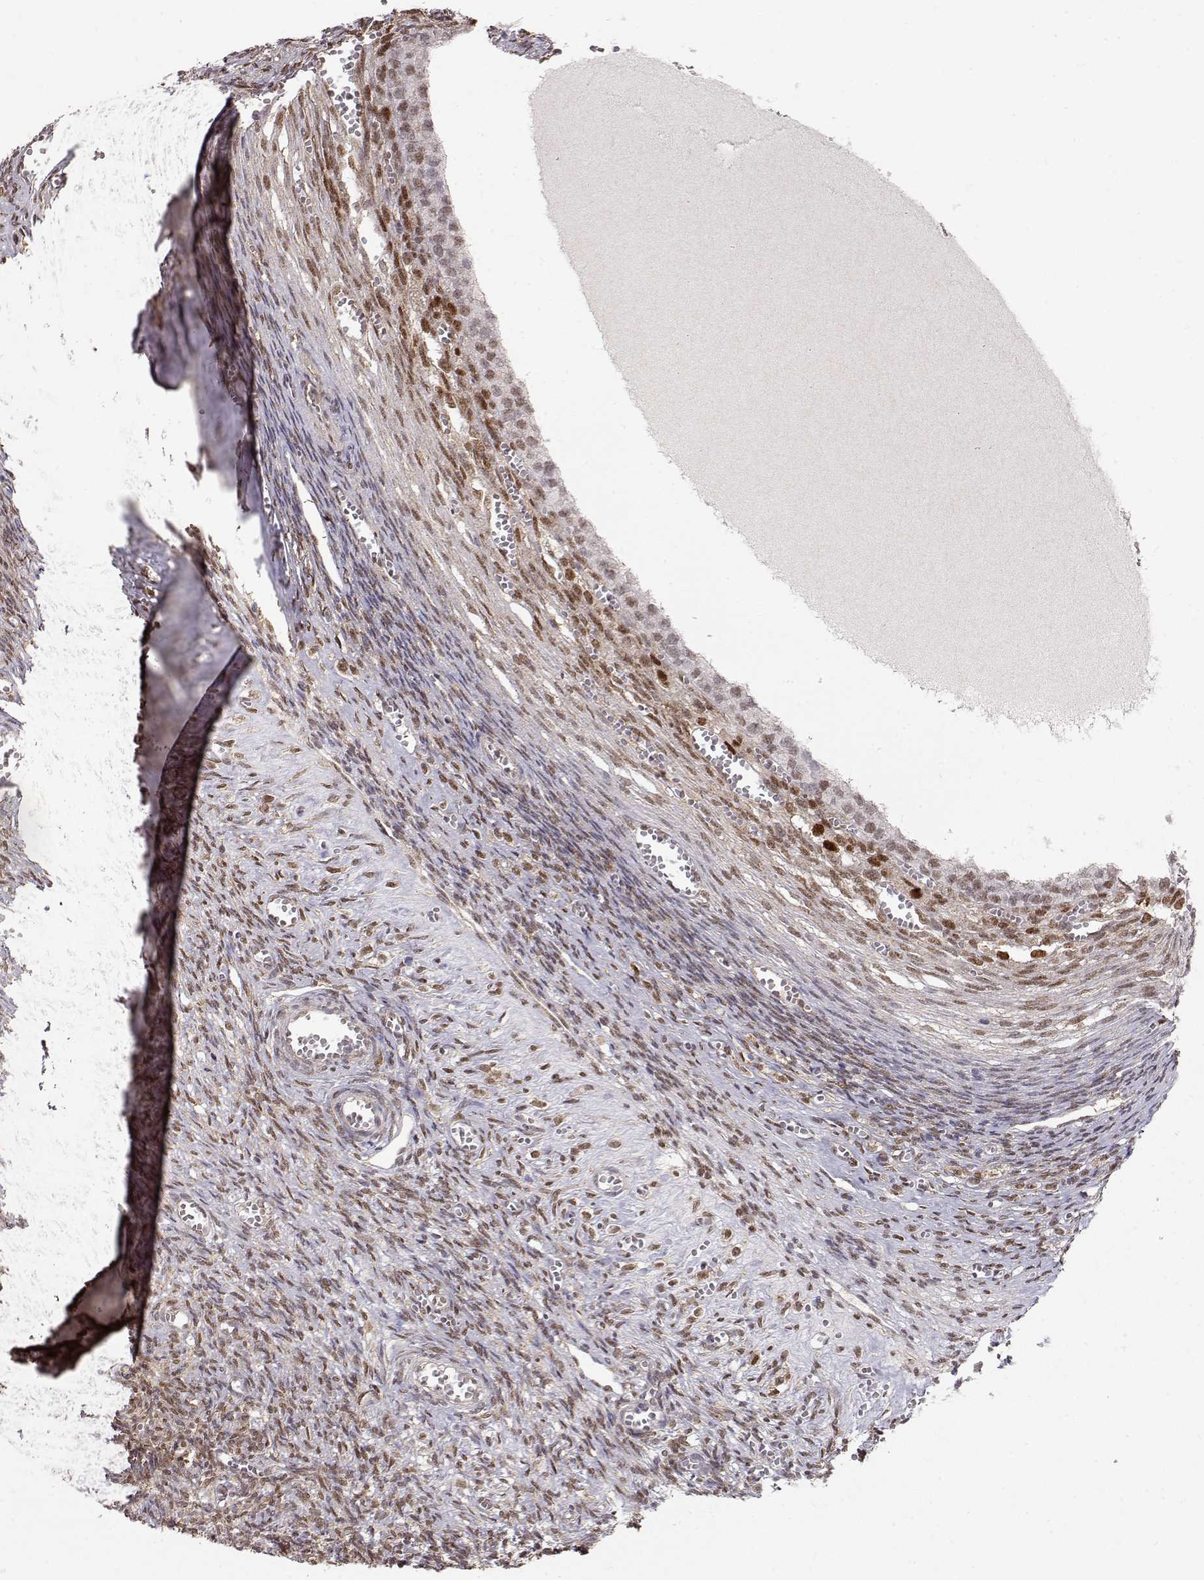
{"staining": {"intensity": "moderate", "quantity": "25%-75%", "location": "nuclear"}, "tissue": "ovary", "cell_type": "Follicle cells", "image_type": "normal", "snomed": [{"axis": "morphology", "description": "Normal tissue, NOS"}, {"axis": "topography", "description": "Ovary"}], "caption": "Immunohistochemical staining of benign human ovary reveals moderate nuclear protein expression in about 25%-75% of follicle cells.", "gene": "CDK4", "patient": {"sex": "female", "age": 43}}